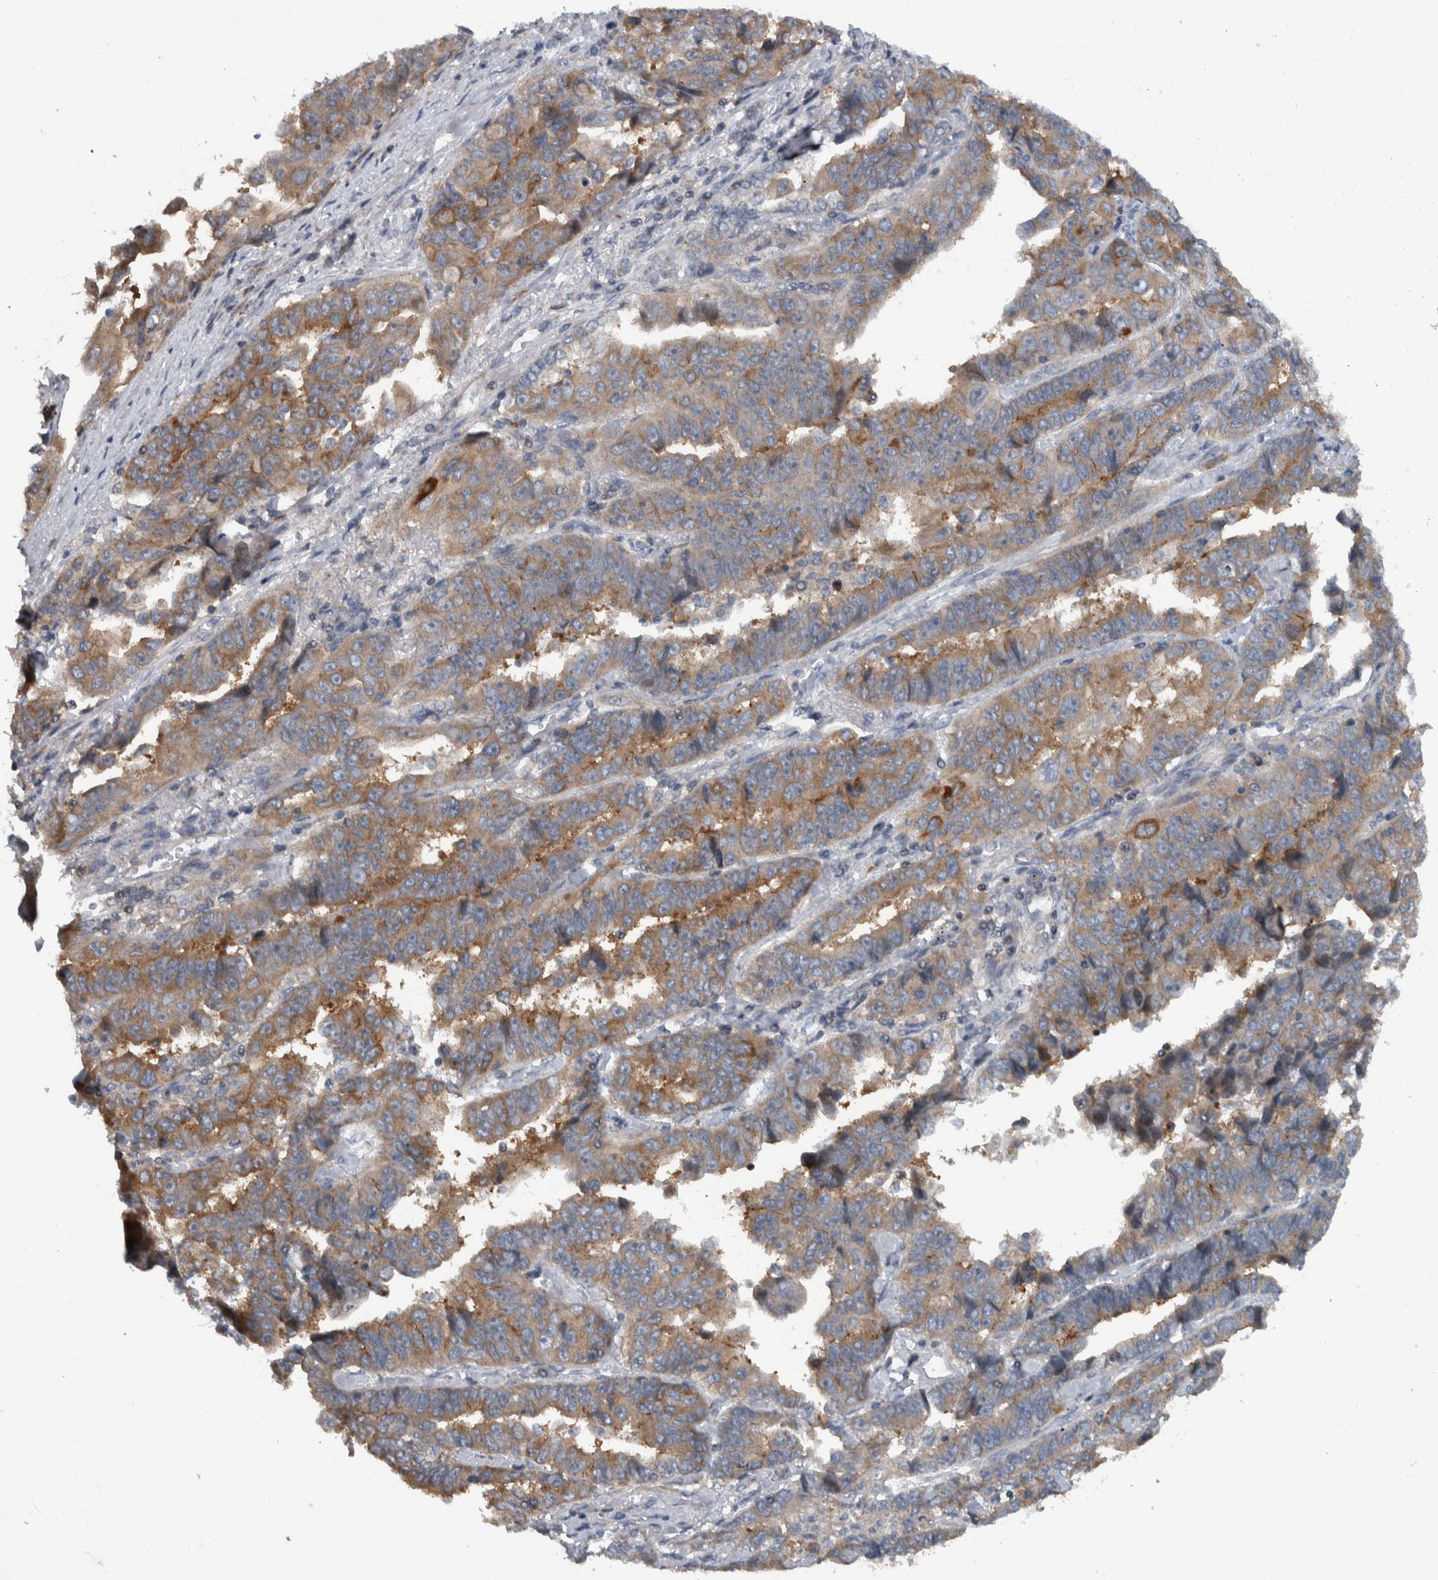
{"staining": {"intensity": "moderate", "quantity": ">75%", "location": "cytoplasmic/membranous"}, "tissue": "lung cancer", "cell_type": "Tumor cells", "image_type": "cancer", "snomed": [{"axis": "morphology", "description": "Adenocarcinoma, NOS"}, {"axis": "topography", "description": "Lung"}], "caption": "Moderate cytoplasmic/membranous protein staining is appreciated in approximately >75% of tumor cells in lung adenocarcinoma.", "gene": "BAIAP2L1", "patient": {"sex": "female", "age": 51}}